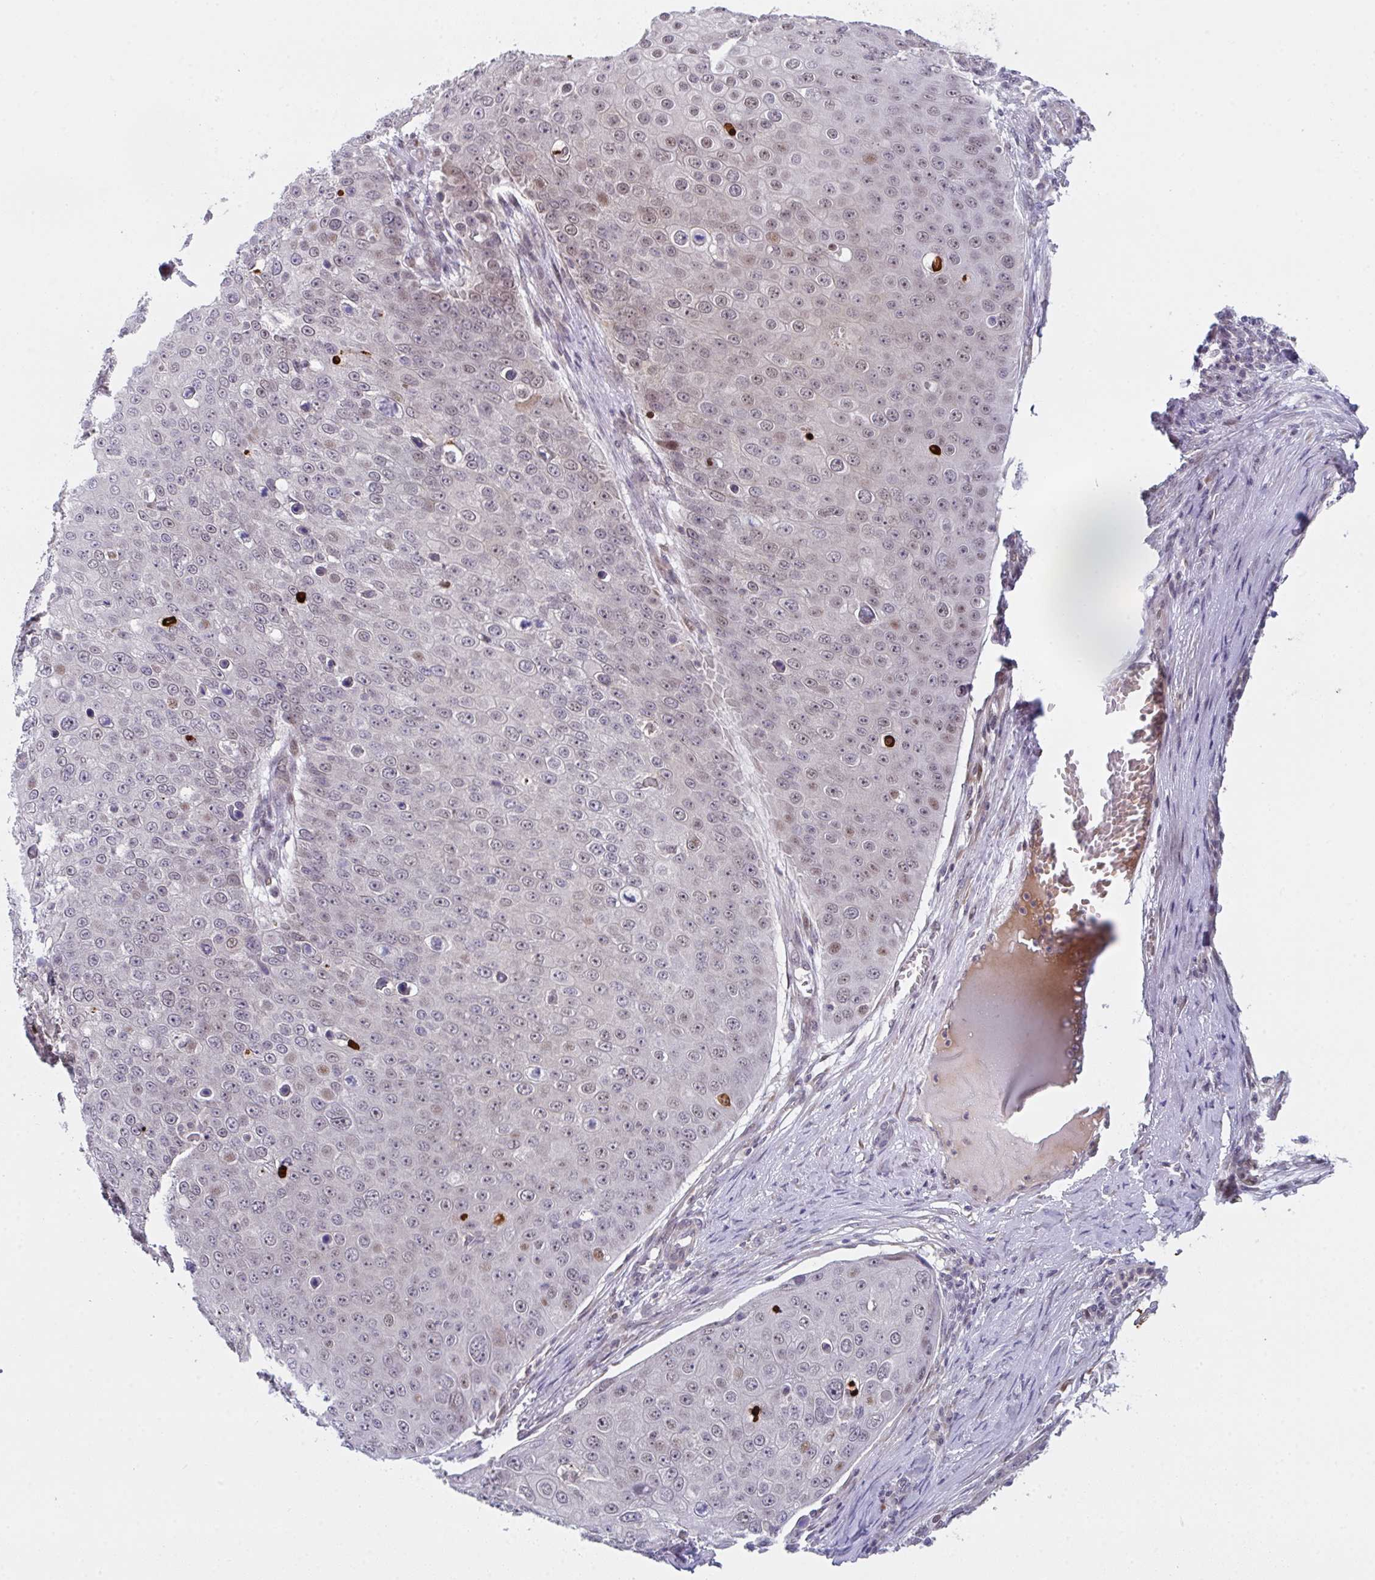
{"staining": {"intensity": "moderate", "quantity": "<25%", "location": "nuclear"}, "tissue": "skin cancer", "cell_type": "Tumor cells", "image_type": "cancer", "snomed": [{"axis": "morphology", "description": "Squamous cell carcinoma, NOS"}, {"axis": "topography", "description": "Skin"}], "caption": "Immunohistochemical staining of human squamous cell carcinoma (skin) shows low levels of moderate nuclear staining in approximately <25% of tumor cells. Immunohistochemistry stains the protein of interest in brown and the nuclei are stained blue.", "gene": "RBM18", "patient": {"sex": "male", "age": 71}}